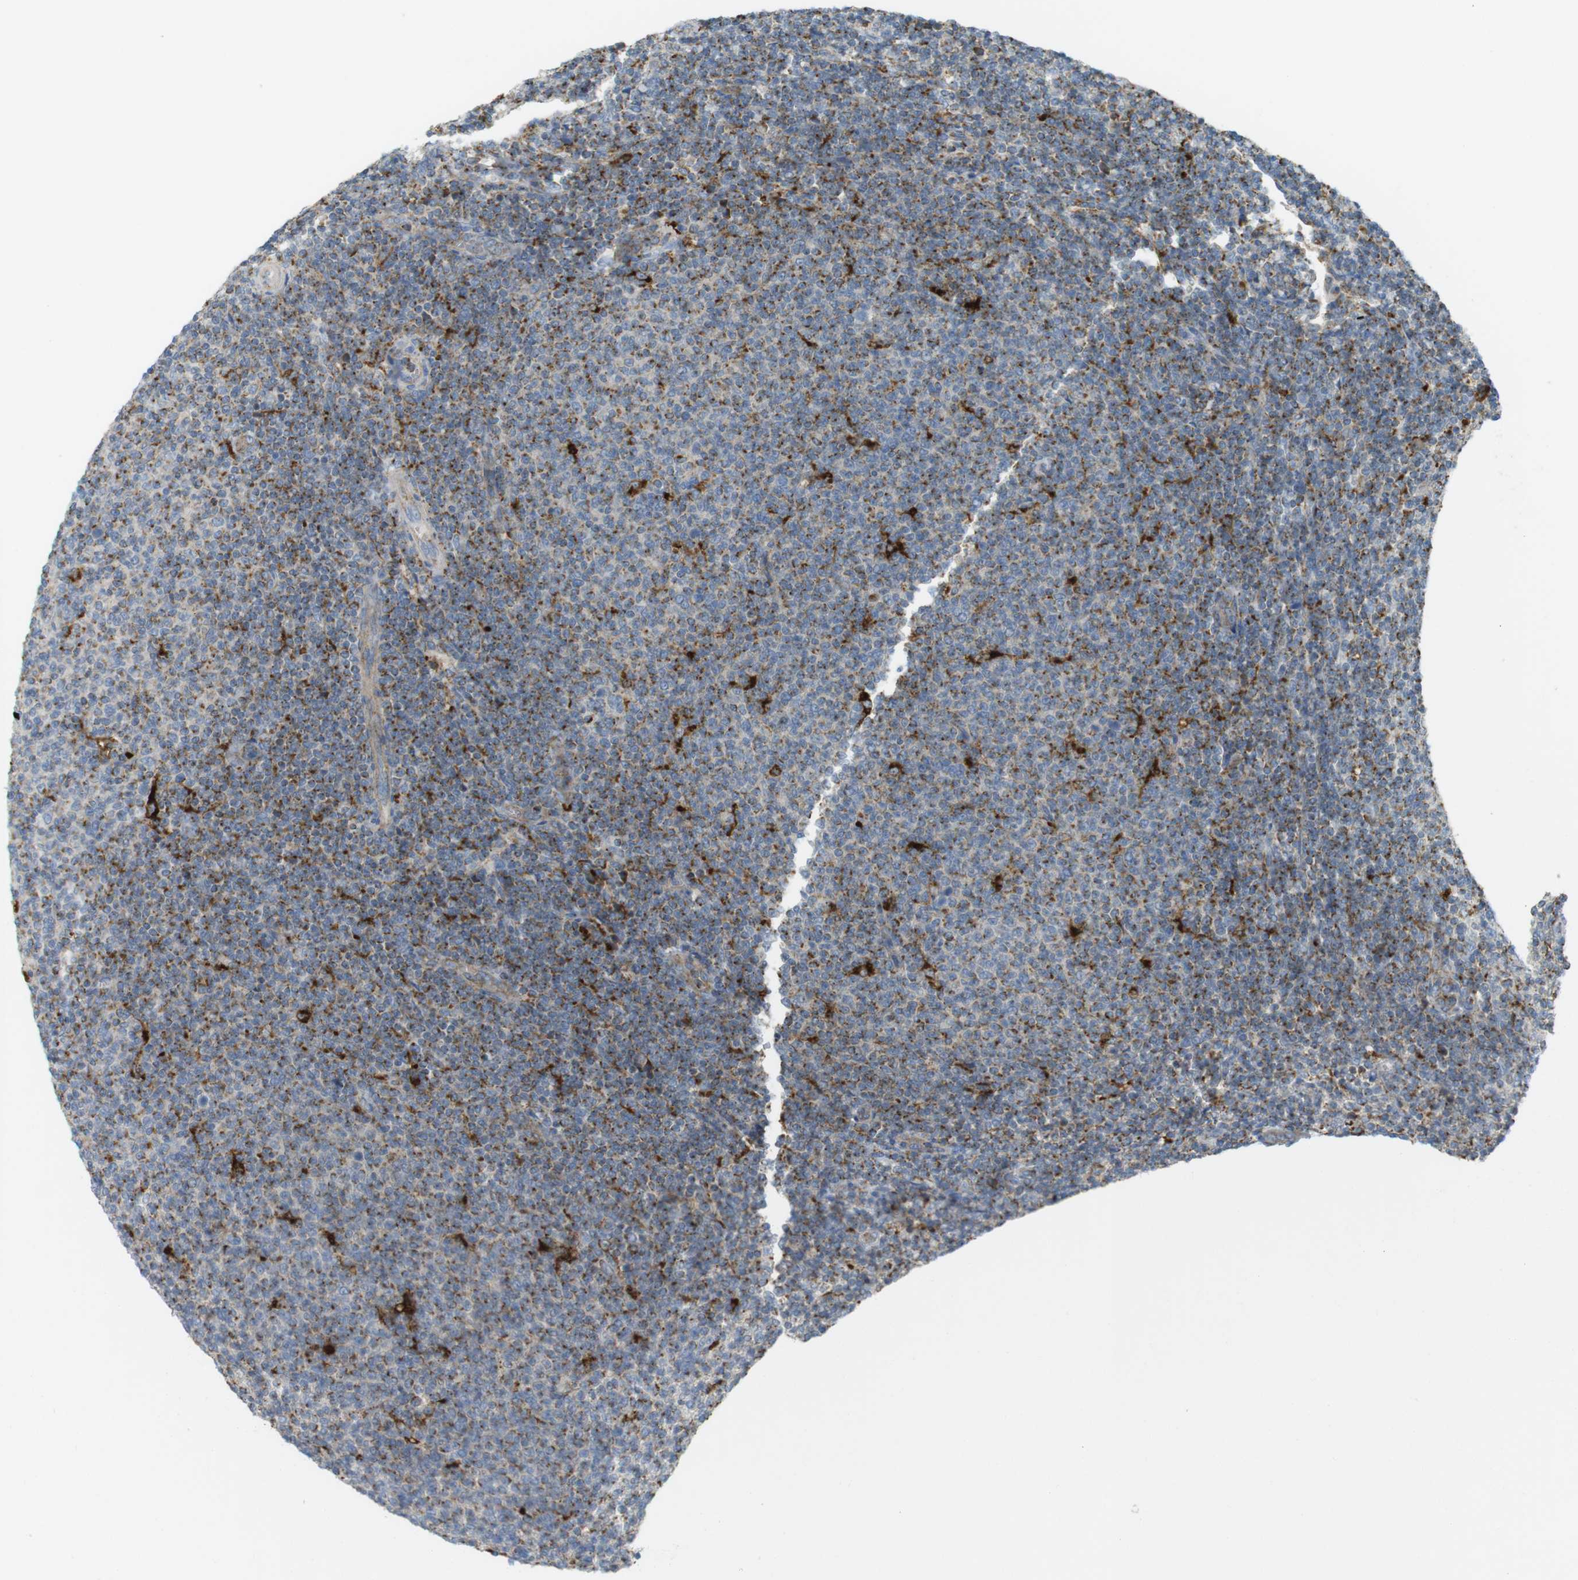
{"staining": {"intensity": "moderate", "quantity": "25%-75%", "location": "cytoplasmic/membranous"}, "tissue": "lymphoma", "cell_type": "Tumor cells", "image_type": "cancer", "snomed": [{"axis": "morphology", "description": "Malignant lymphoma, non-Hodgkin's type, Low grade"}, {"axis": "topography", "description": "Lymph node"}], "caption": "Human malignant lymphoma, non-Hodgkin's type (low-grade) stained for a protein (brown) exhibits moderate cytoplasmic/membranous positive expression in about 25%-75% of tumor cells.", "gene": "LAMP1", "patient": {"sex": "male", "age": 66}}